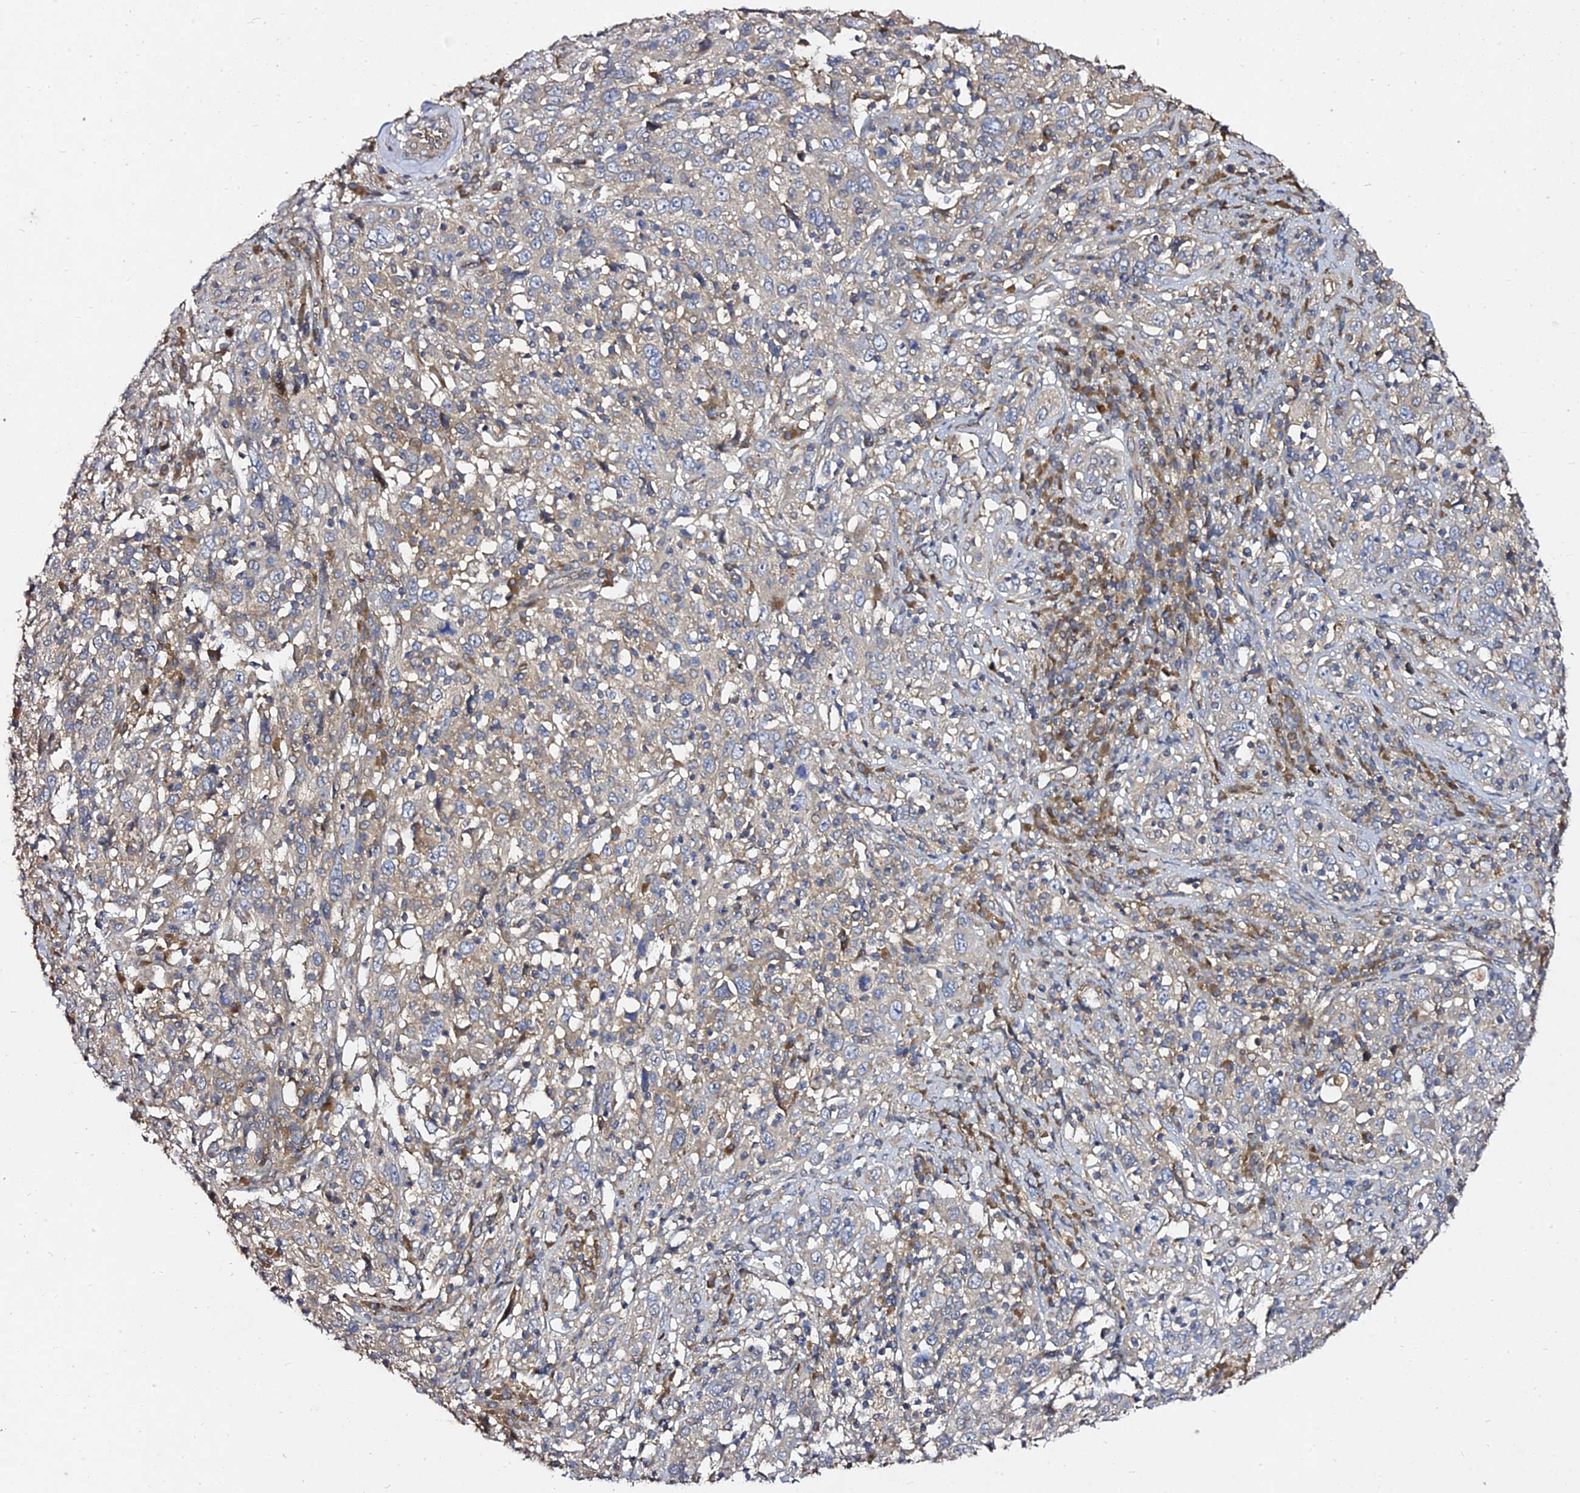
{"staining": {"intensity": "weak", "quantity": "<25%", "location": "cytoplasmic/membranous"}, "tissue": "cervical cancer", "cell_type": "Tumor cells", "image_type": "cancer", "snomed": [{"axis": "morphology", "description": "Squamous cell carcinoma, NOS"}, {"axis": "topography", "description": "Cervix"}], "caption": "This is an immunohistochemistry (IHC) histopathology image of human cervical cancer. There is no expression in tumor cells.", "gene": "GRTP1", "patient": {"sex": "female", "age": 46}}